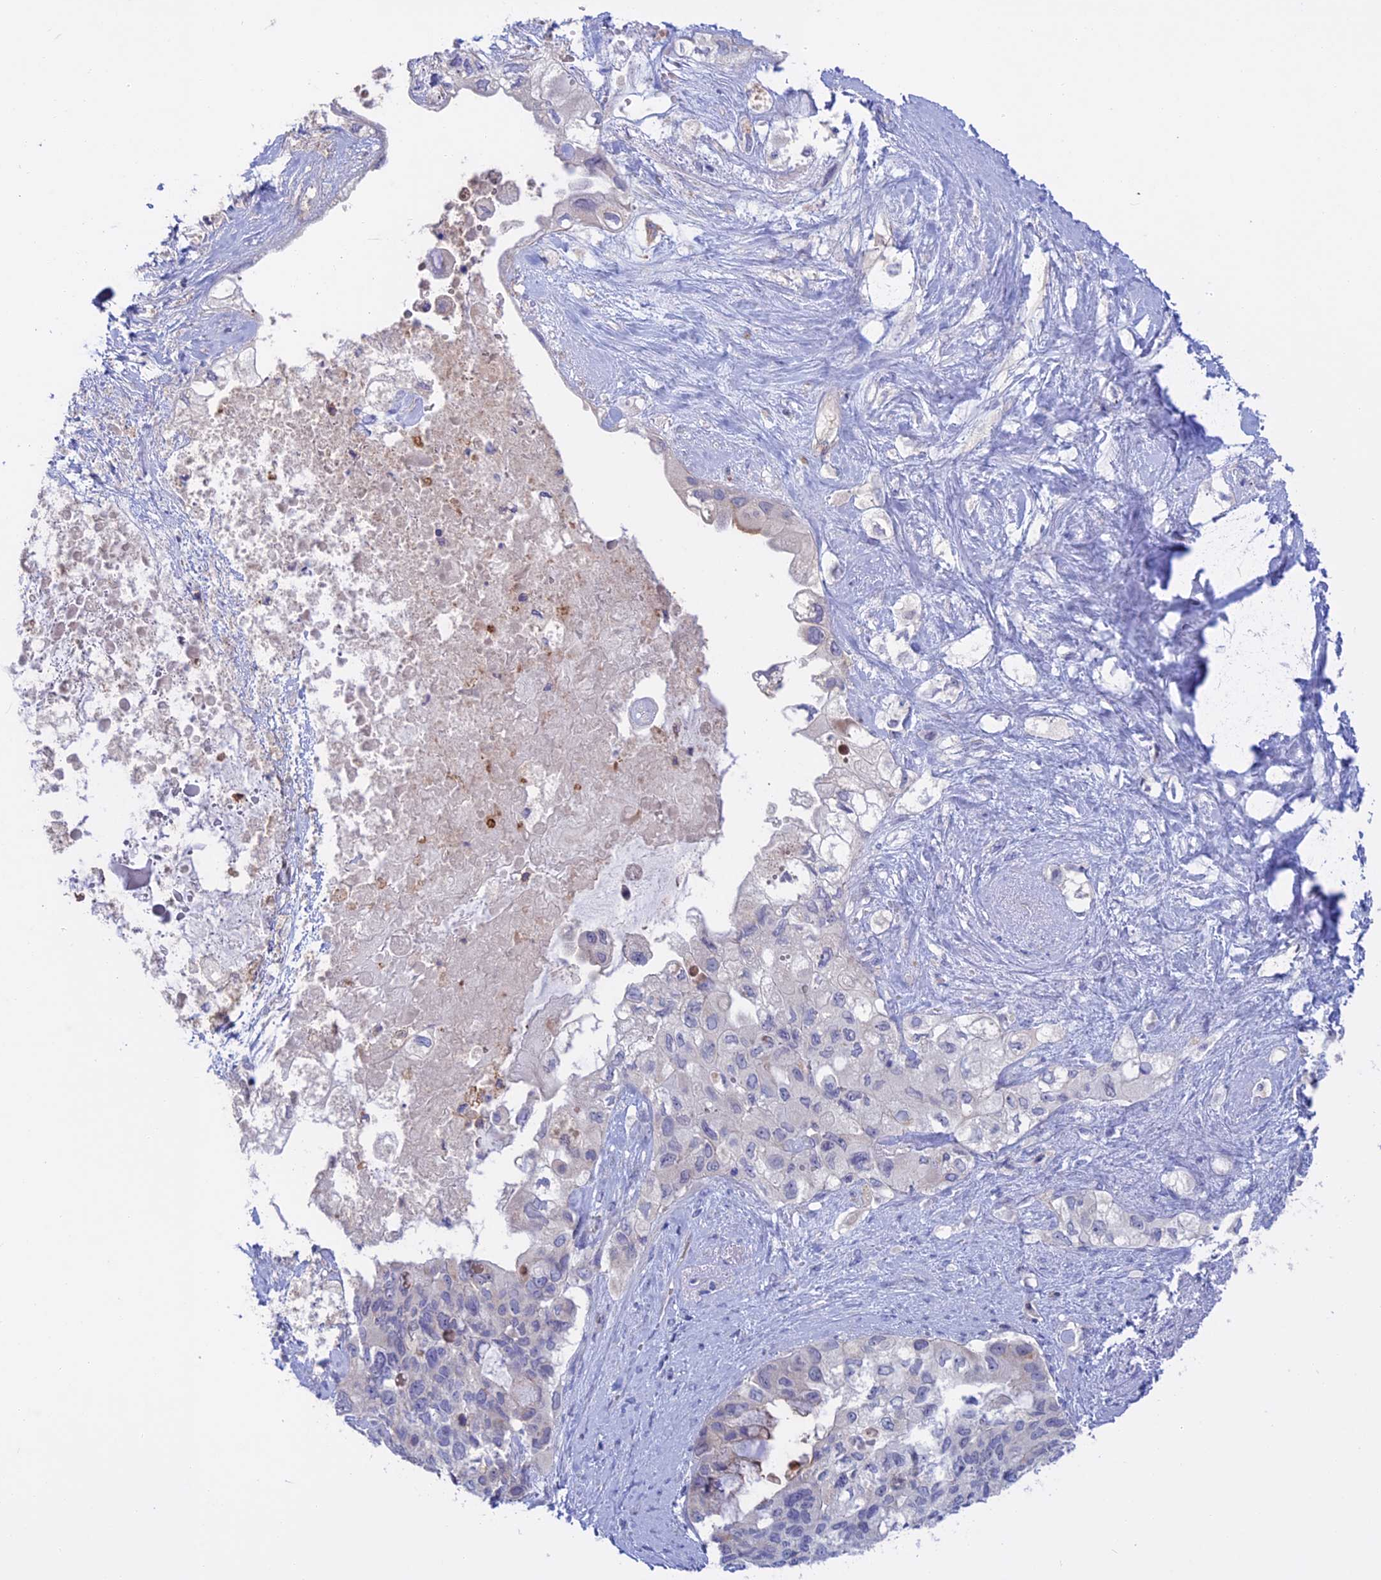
{"staining": {"intensity": "negative", "quantity": "none", "location": "none"}, "tissue": "pancreatic cancer", "cell_type": "Tumor cells", "image_type": "cancer", "snomed": [{"axis": "morphology", "description": "Adenocarcinoma, NOS"}, {"axis": "topography", "description": "Pancreas"}], "caption": "The histopathology image reveals no significant staining in tumor cells of pancreatic cancer. (Brightfield microscopy of DAB (3,3'-diaminobenzidine) immunohistochemistry at high magnification).", "gene": "SLC2A6", "patient": {"sex": "female", "age": 56}}